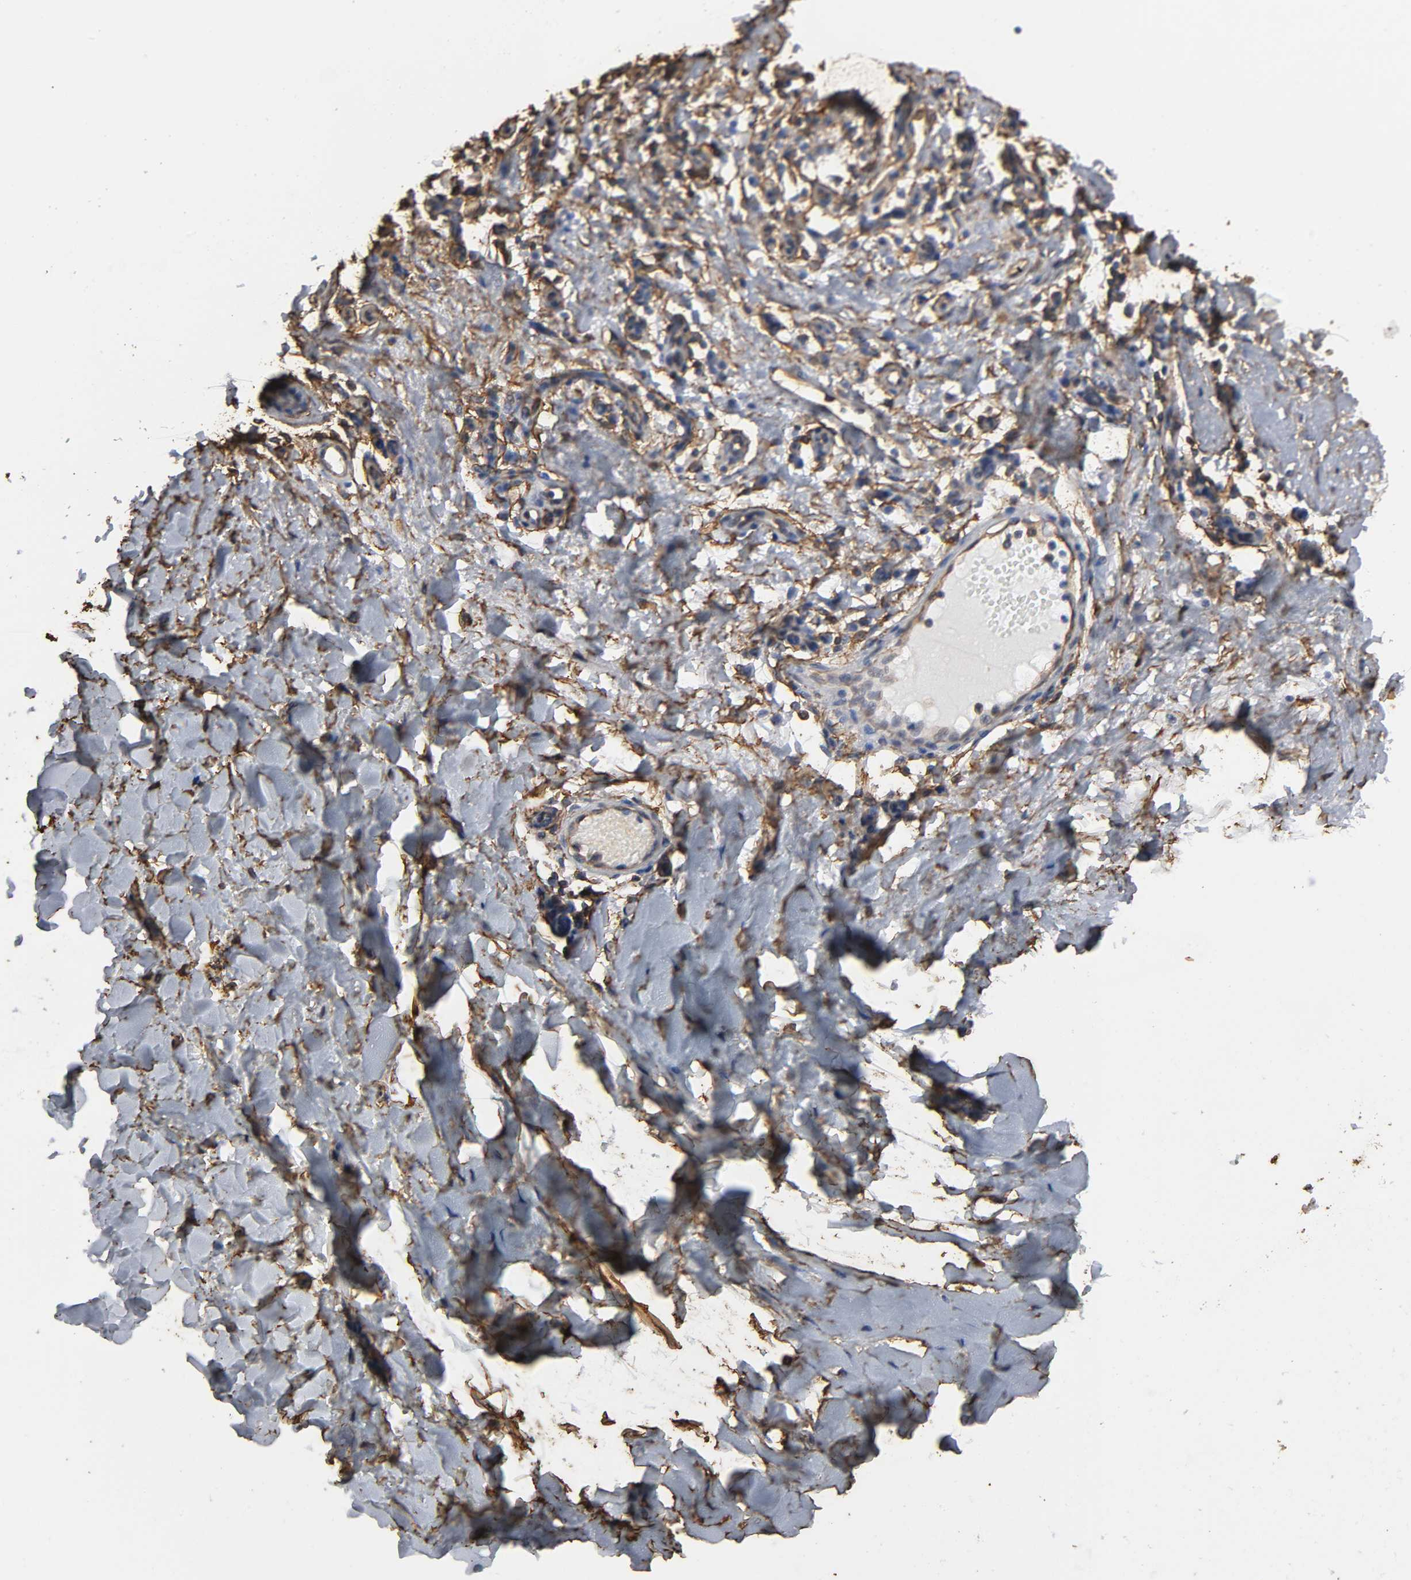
{"staining": {"intensity": "moderate", "quantity": "25%-75%", "location": "cytoplasmic/membranous"}, "tissue": "skin cancer", "cell_type": "Tumor cells", "image_type": "cancer", "snomed": [{"axis": "morphology", "description": "Fibrosis, NOS"}, {"axis": "morphology", "description": "Basal cell carcinoma"}, {"axis": "topography", "description": "Skin"}], "caption": "Tumor cells reveal medium levels of moderate cytoplasmic/membranous positivity in about 25%-75% of cells in basal cell carcinoma (skin).", "gene": "ANXA2", "patient": {"sex": "male", "age": 76}}